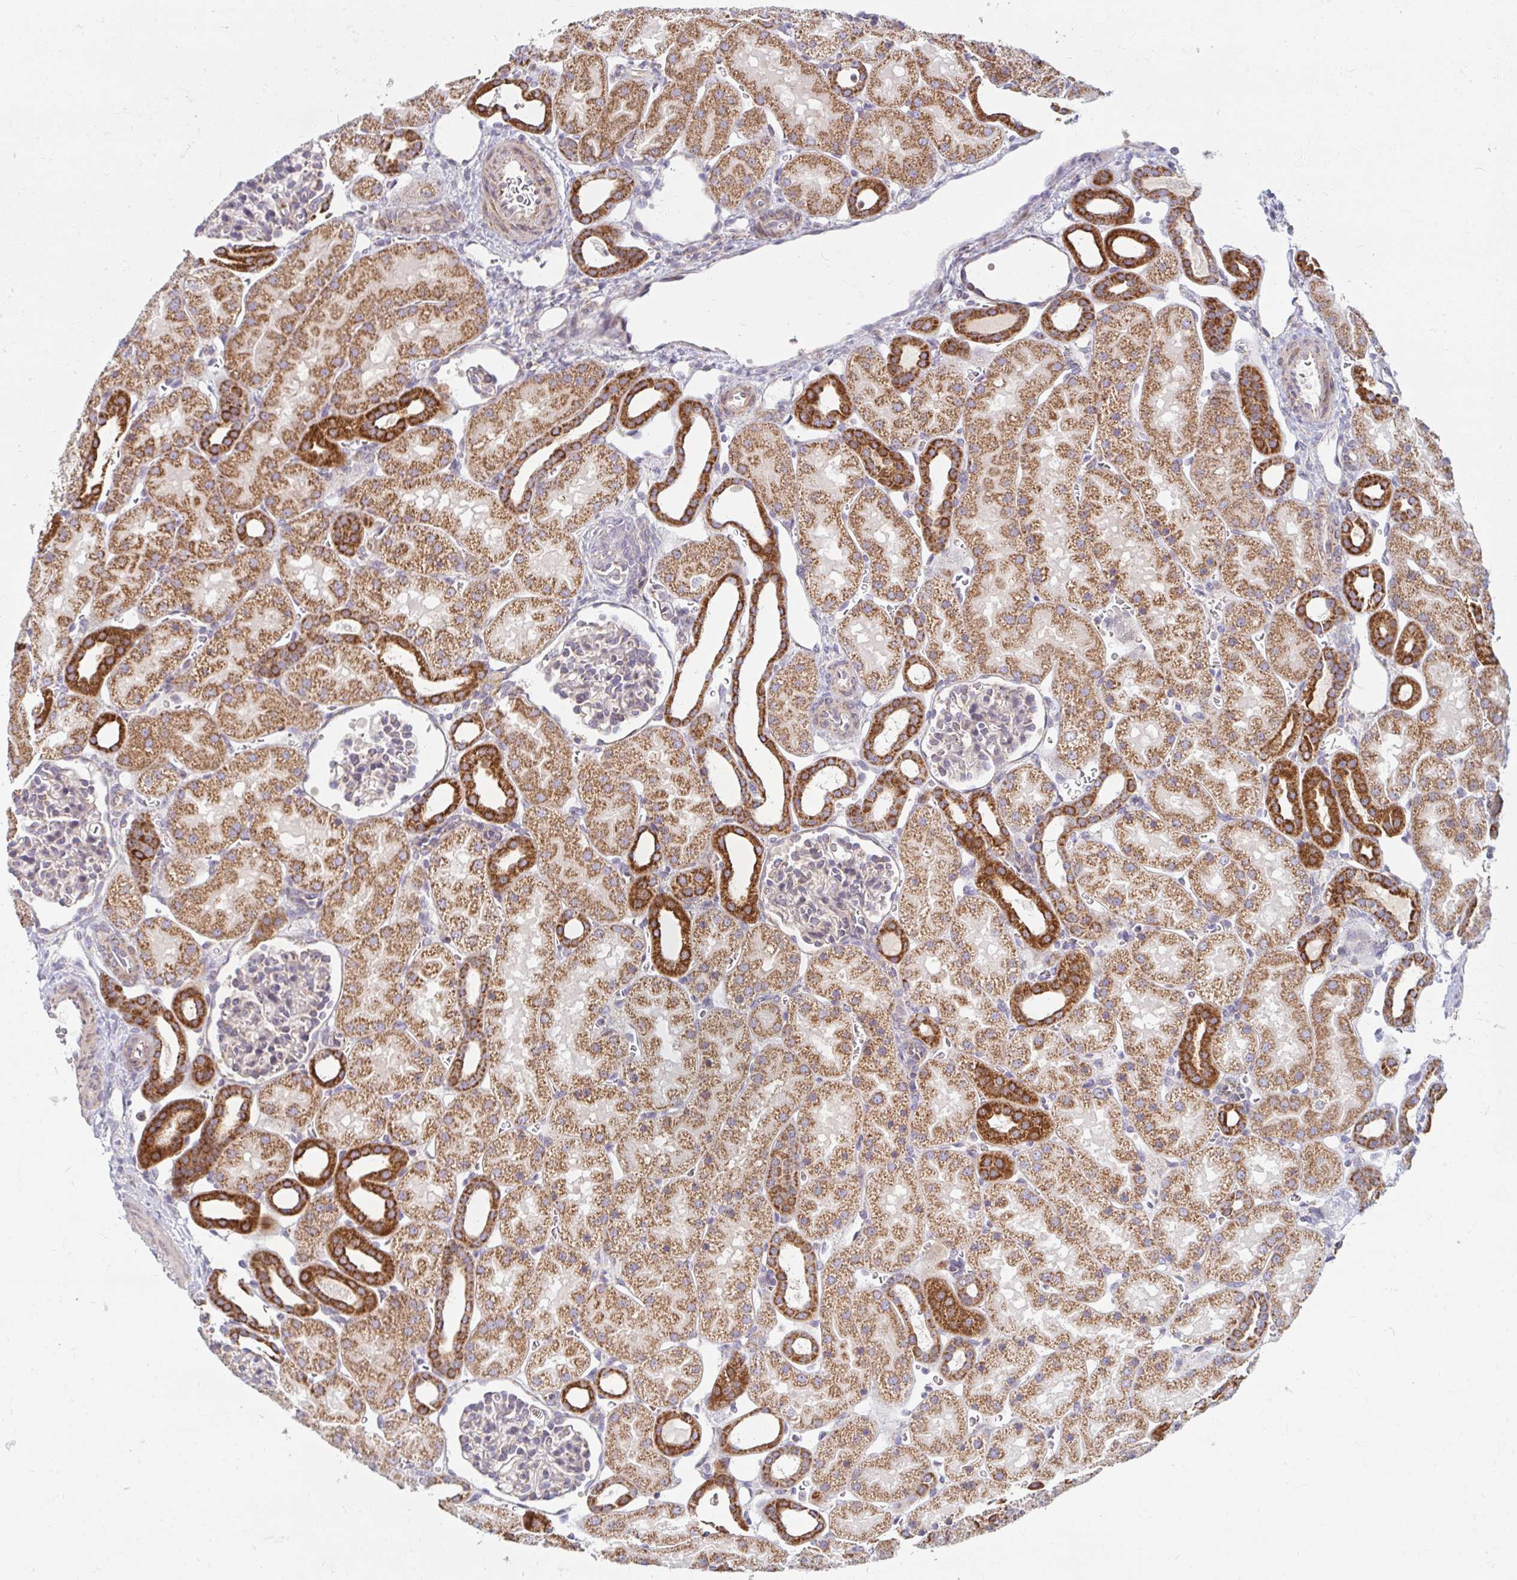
{"staining": {"intensity": "weak", "quantity": "<25%", "location": "cytoplasmic/membranous"}, "tissue": "kidney", "cell_type": "Cells in glomeruli", "image_type": "normal", "snomed": [{"axis": "morphology", "description": "Normal tissue, NOS"}, {"axis": "topography", "description": "Kidney"}], "caption": "Photomicrograph shows no protein staining in cells in glomeruli of benign kidney. Brightfield microscopy of immunohistochemistry (IHC) stained with DAB (3,3'-diaminobenzidine) (brown) and hematoxylin (blue), captured at high magnification.", "gene": "SKP2", "patient": {"sex": "male", "age": 2}}